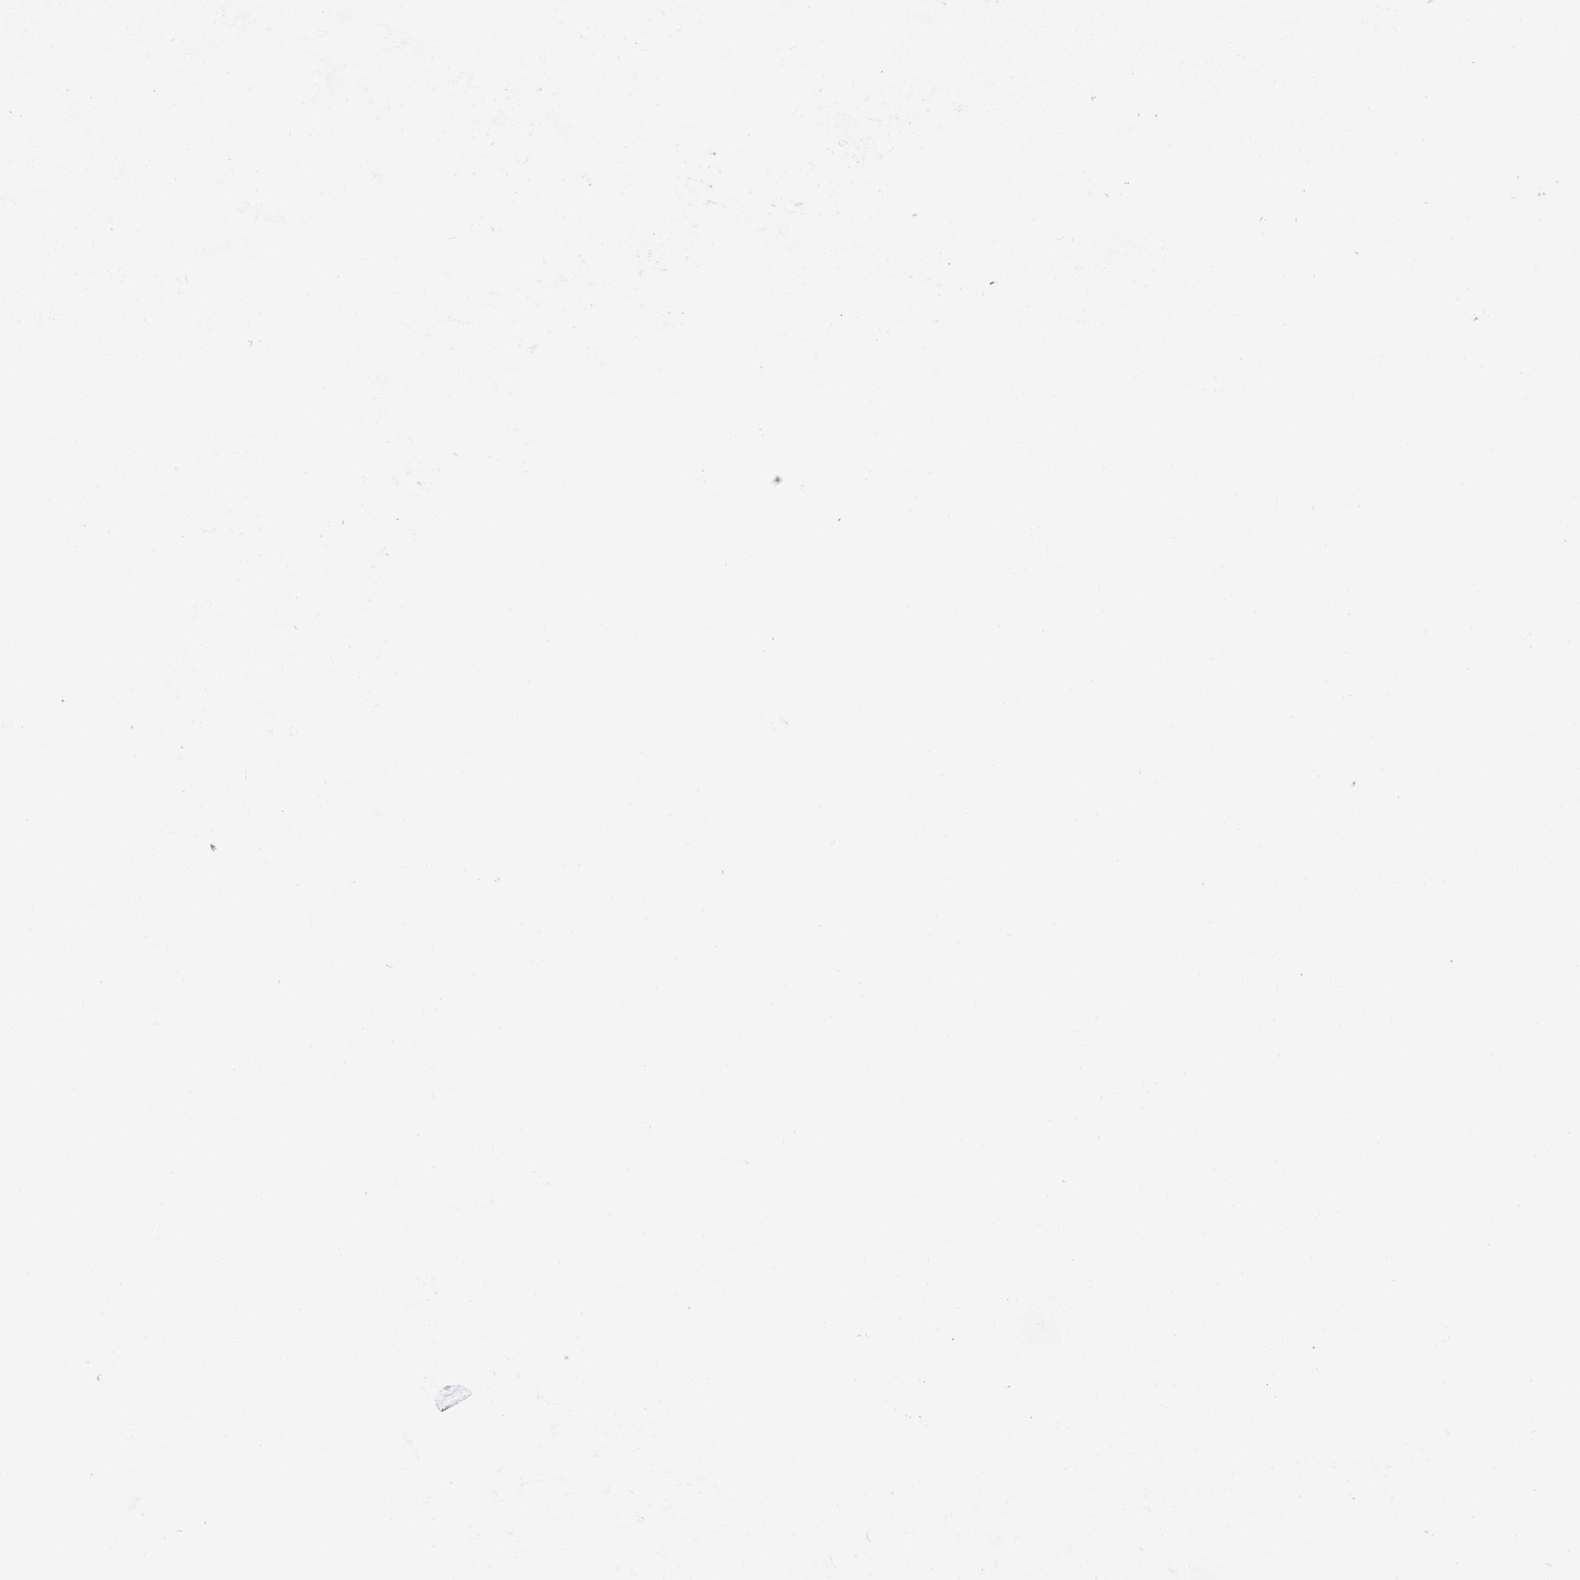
{"staining": {"intensity": "negative", "quantity": "none", "location": "none"}, "tissue": "breast cancer", "cell_type": "Tumor cells", "image_type": "cancer", "snomed": [{"axis": "morphology", "description": "Duct carcinoma"}, {"axis": "topography", "description": "Breast"}], "caption": "This is an immunohistochemistry photomicrograph of breast cancer (intraductal carcinoma). There is no positivity in tumor cells.", "gene": "DEFA4", "patient": {"sex": "female", "age": 75}}